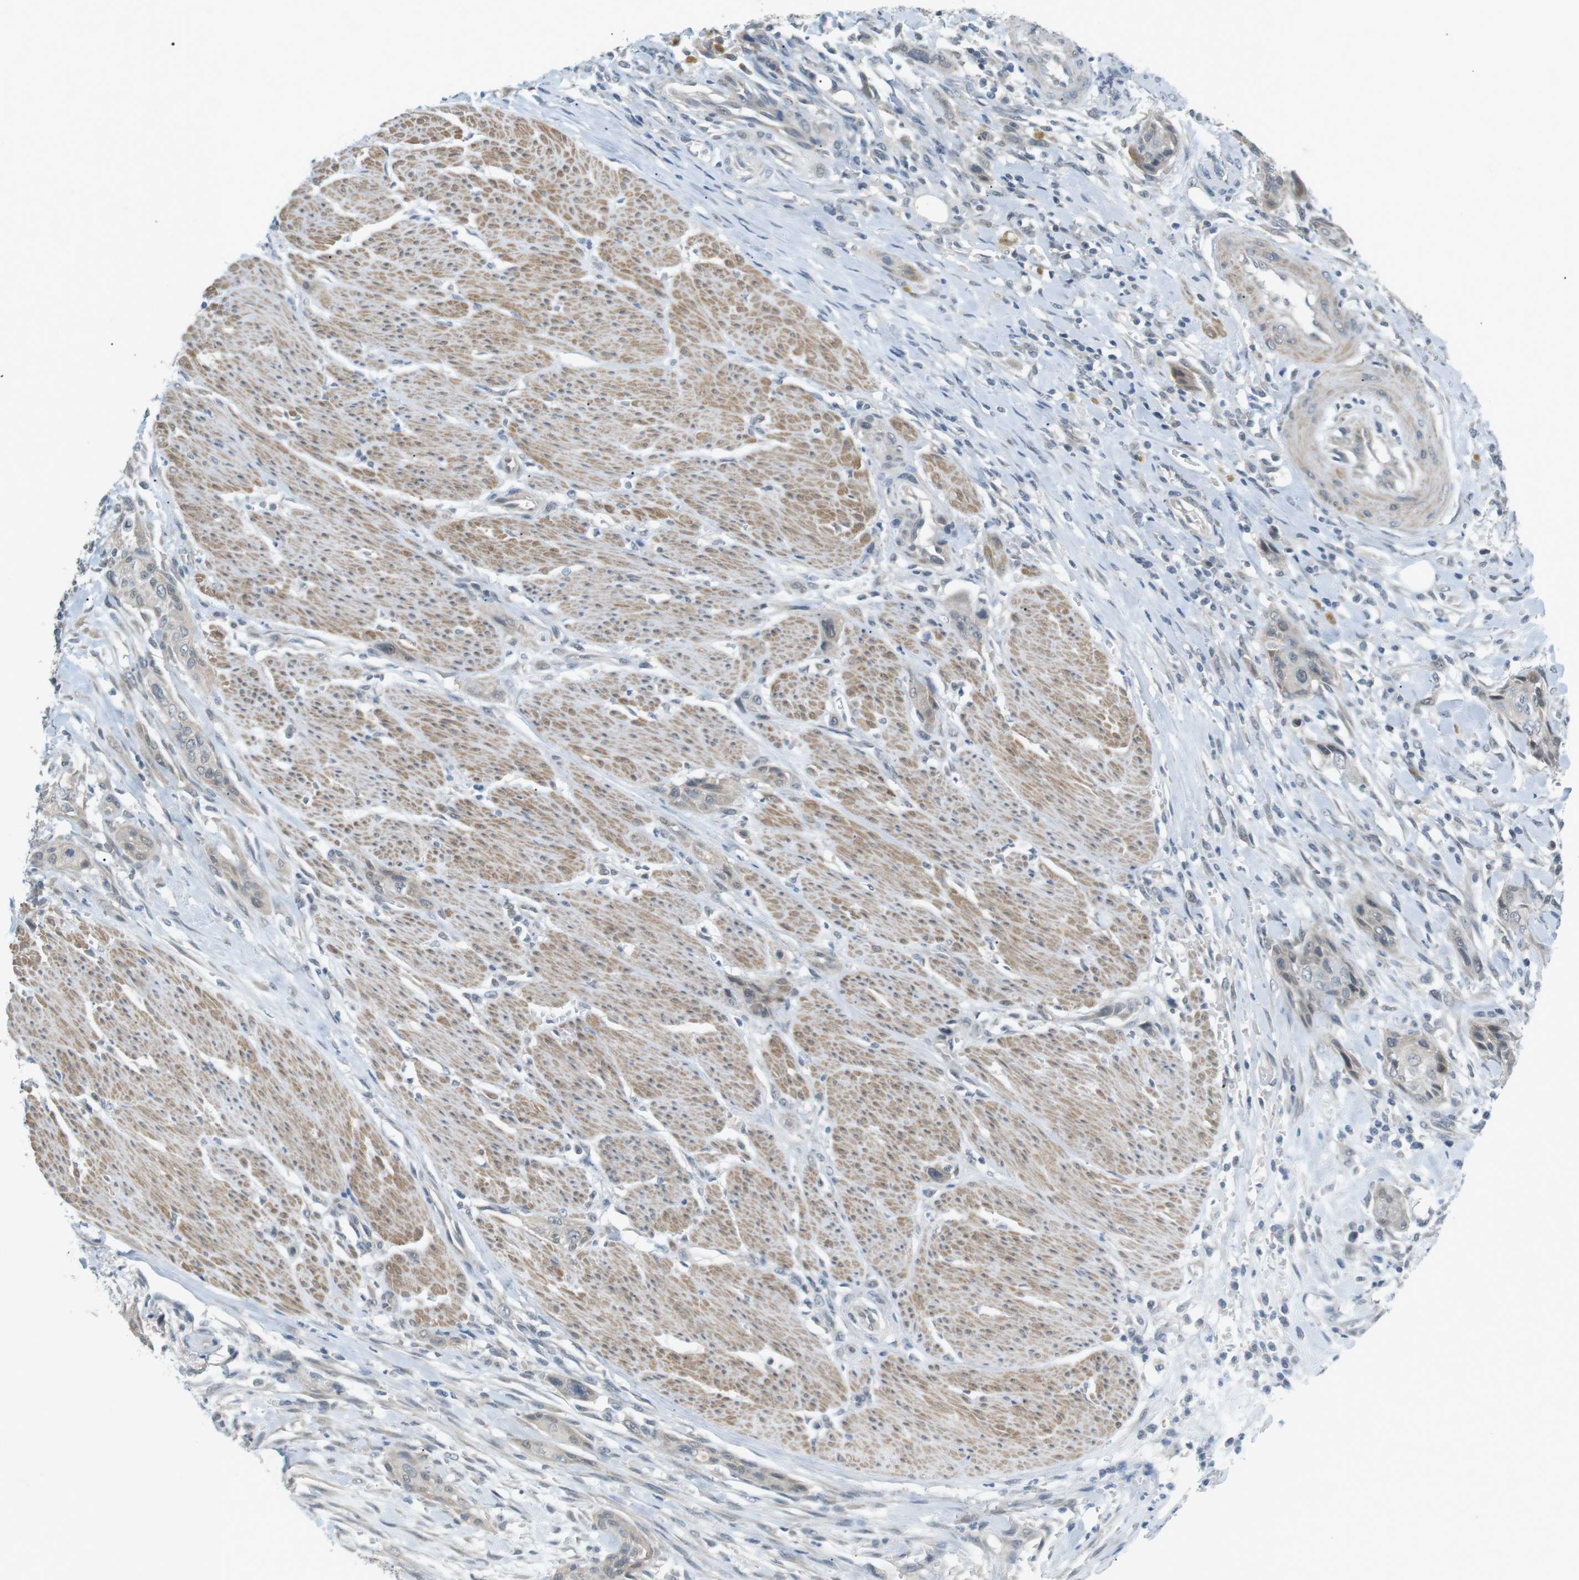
{"staining": {"intensity": "negative", "quantity": "none", "location": "none"}, "tissue": "urothelial cancer", "cell_type": "Tumor cells", "image_type": "cancer", "snomed": [{"axis": "morphology", "description": "Urothelial carcinoma, High grade"}, {"axis": "topography", "description": "Urinary bladder"}], "caption": "There is no significant expression in tumor cells of urothelial cancer. (Immunohistochemistry, brightfield microscopy, high magnification).", "gene": "RTN3", "patient": {"sex": "male", "age": 35}}